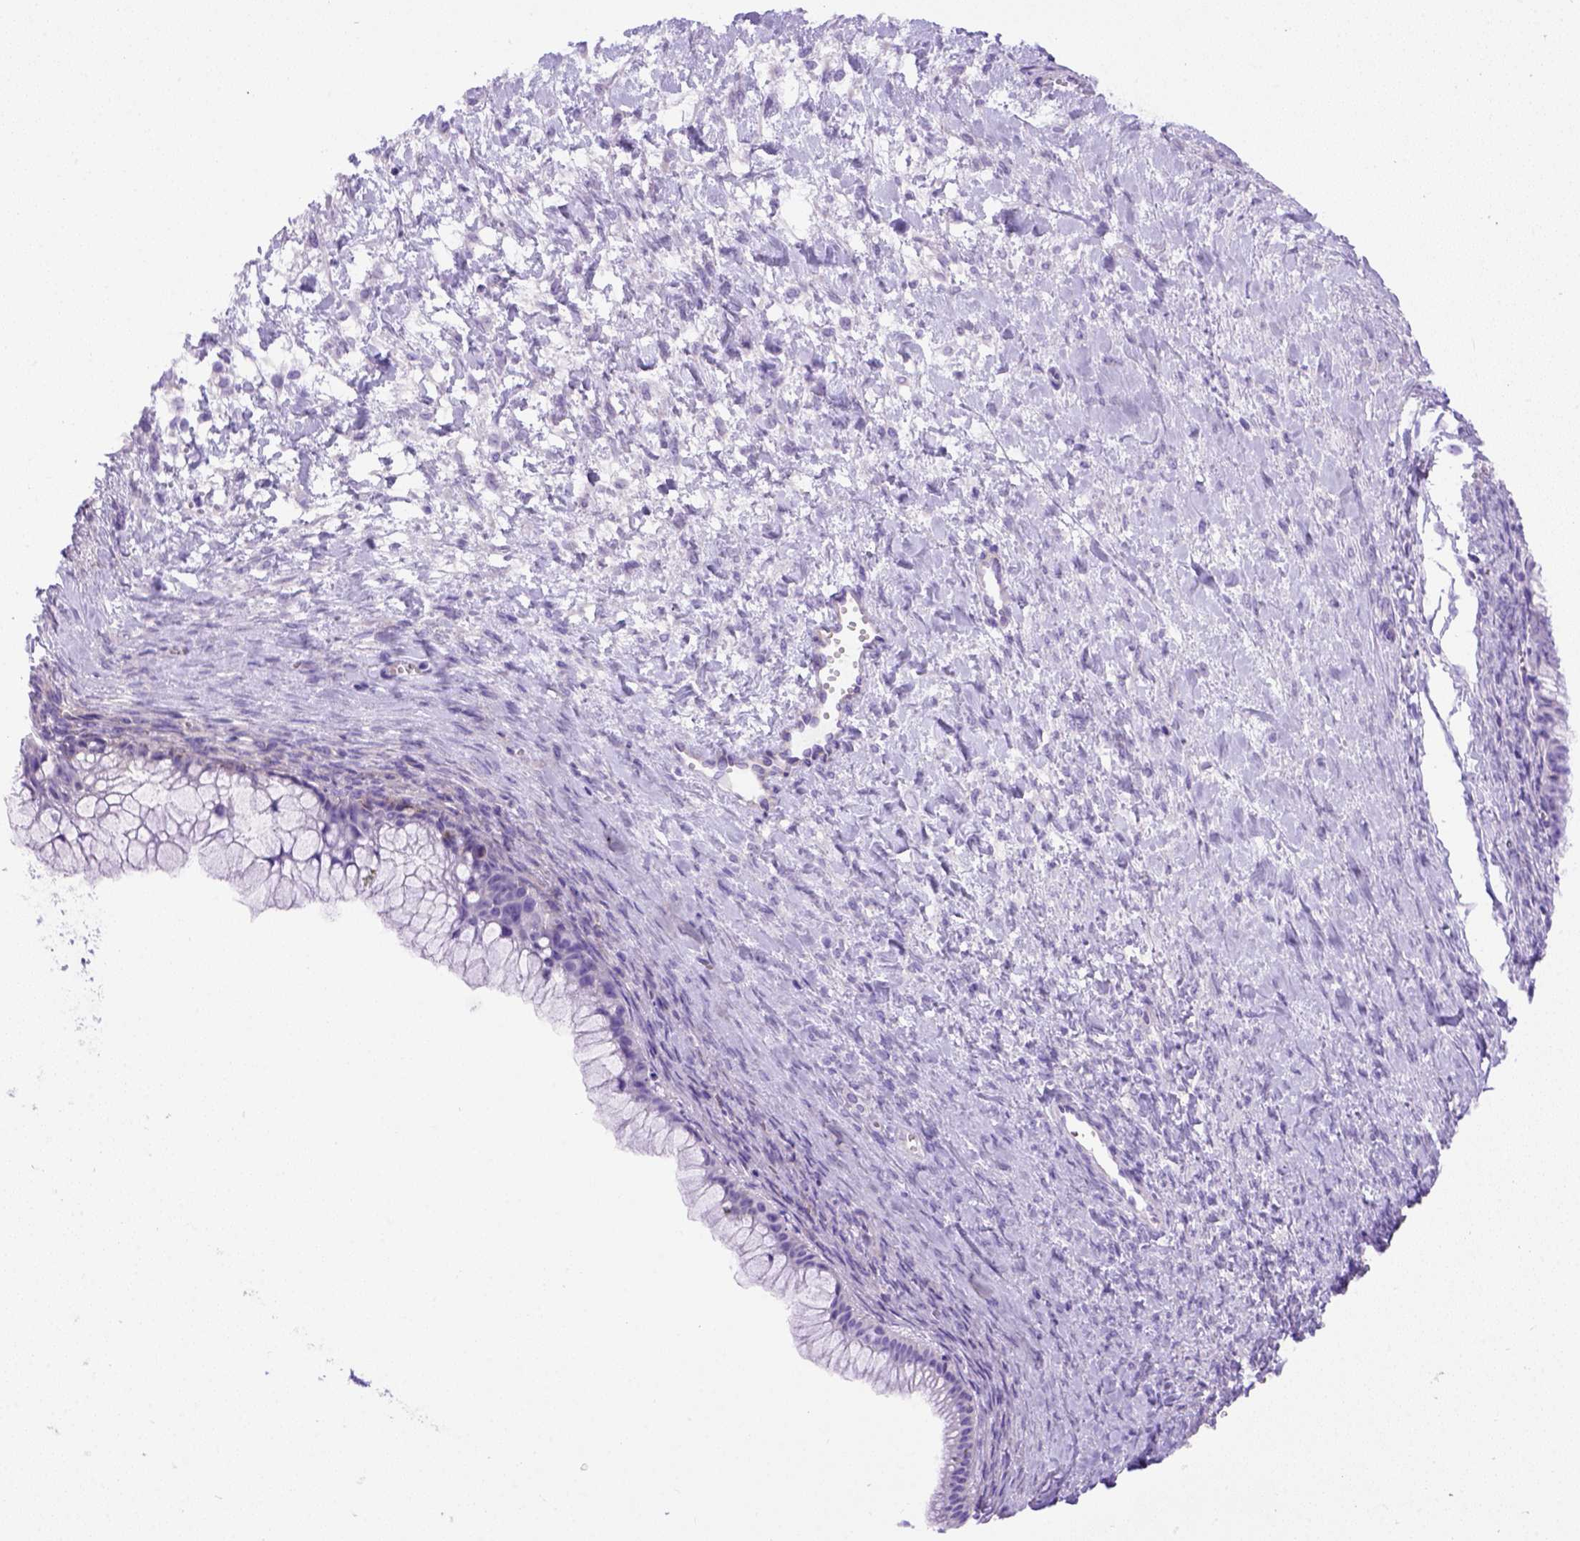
{"staining": {"intensity": "negative", "quantity": "none", "location": "none"}, "tissue": "ovarian cancer", "cell_type": "Tumor cells", "image_type": "cancer", "snomed": [{"axis": "morphology", "description": "Cystadenocarcinoma, mucinous, NOS"}, {"axis": "topography", "description": "Ovary"}], "caption": "High power microscopy histopathology image of an IHC histopathology image of ovarian cancer (mucinous cystadenocarcinoma), revealing no significant expression in tumor cells.", "gene": "FOXI1", "patient": {"sex": "female", "age": 41}}